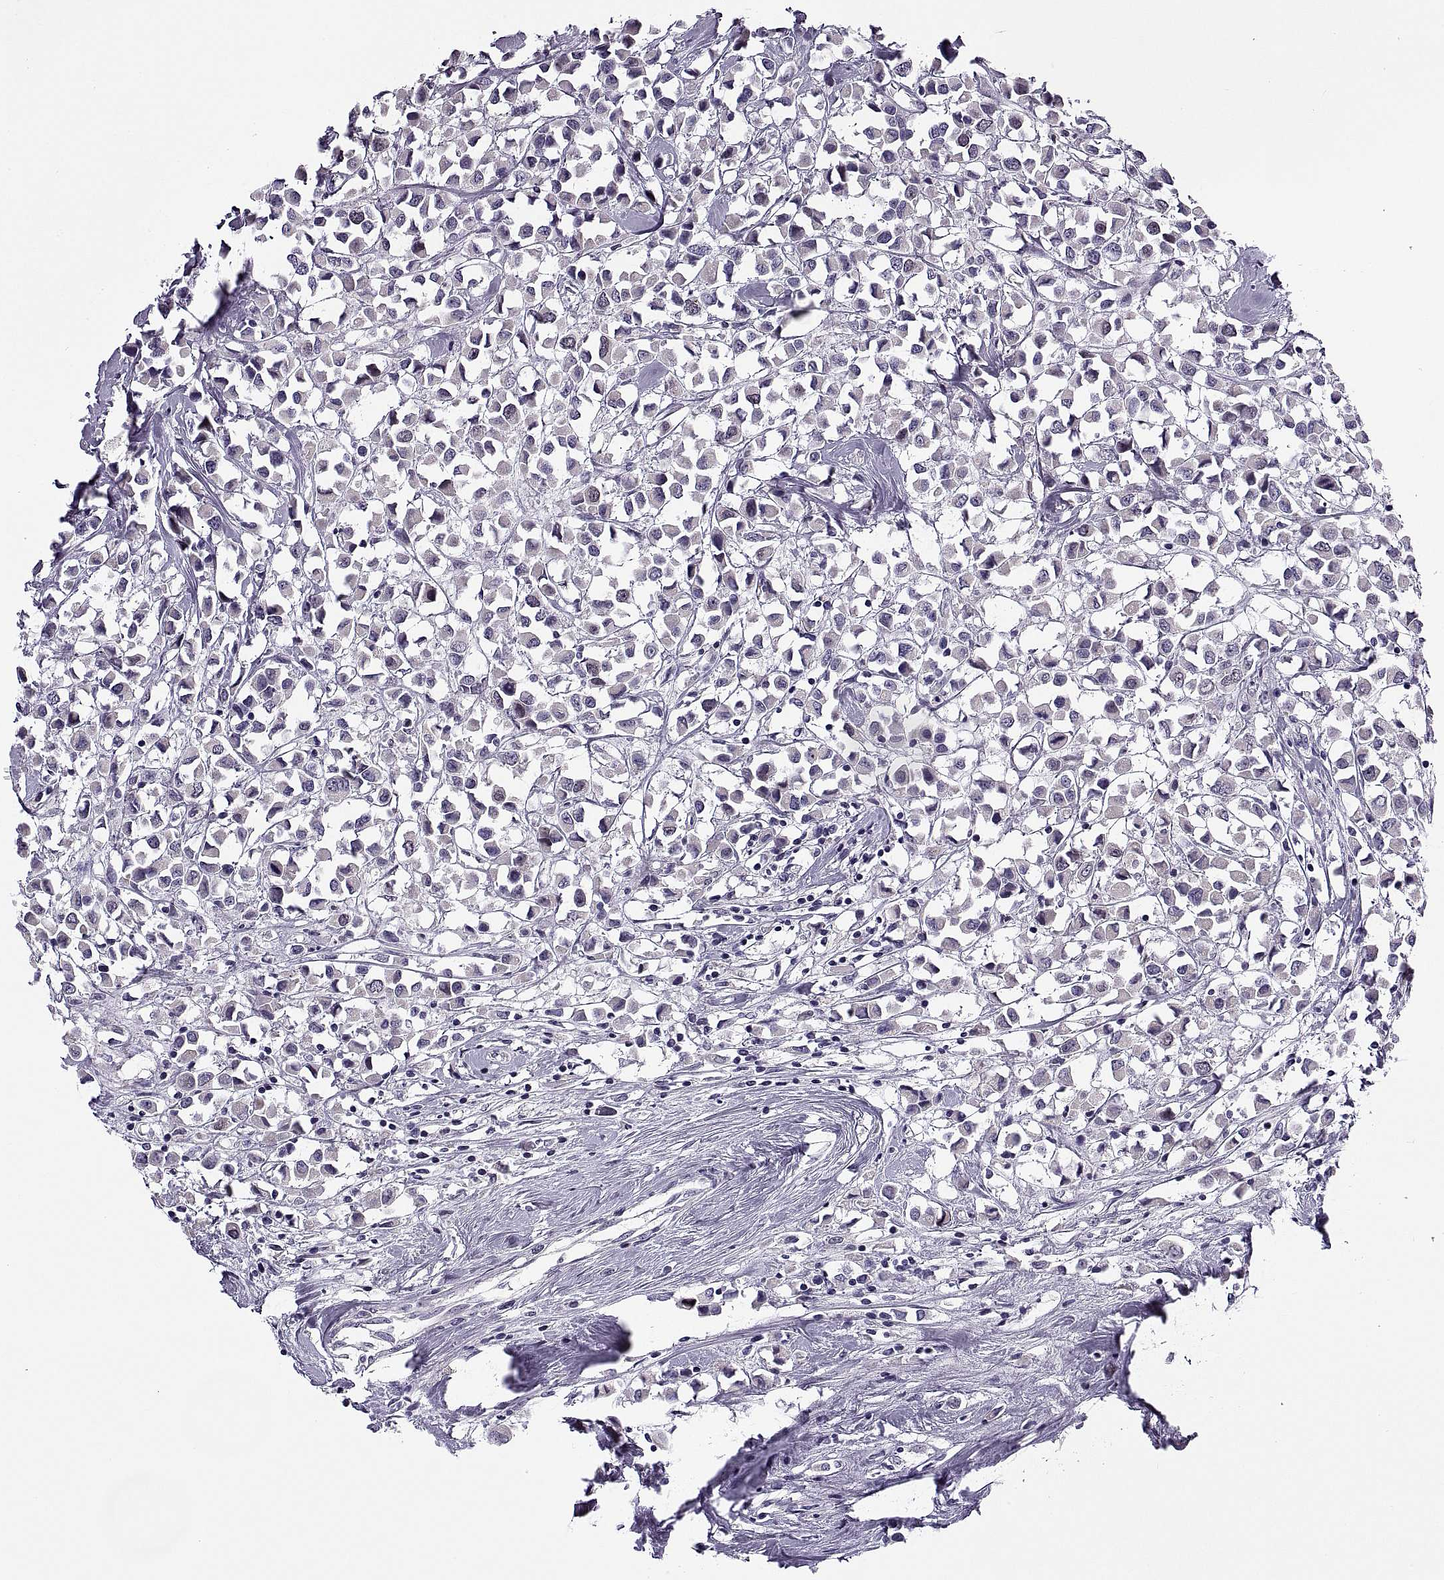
{"staining": {"intensity": "negative", "quantity": "none", "location": "none"}, "tissue": "breast cancer", "cell_type": "Tumor cells", "image_type": "cancer", "snomed": [{"axis": "morphology", "description": "Duct carcinoma"}, {"axis": "topography", "description": "Breast"}], "caption": "Tumor cells show no significant protein expression in breast cancer (infiltrating ductal carcinoma).", "gene": "MAGEB1", "patient": {"sex": "female", "age": 61}}